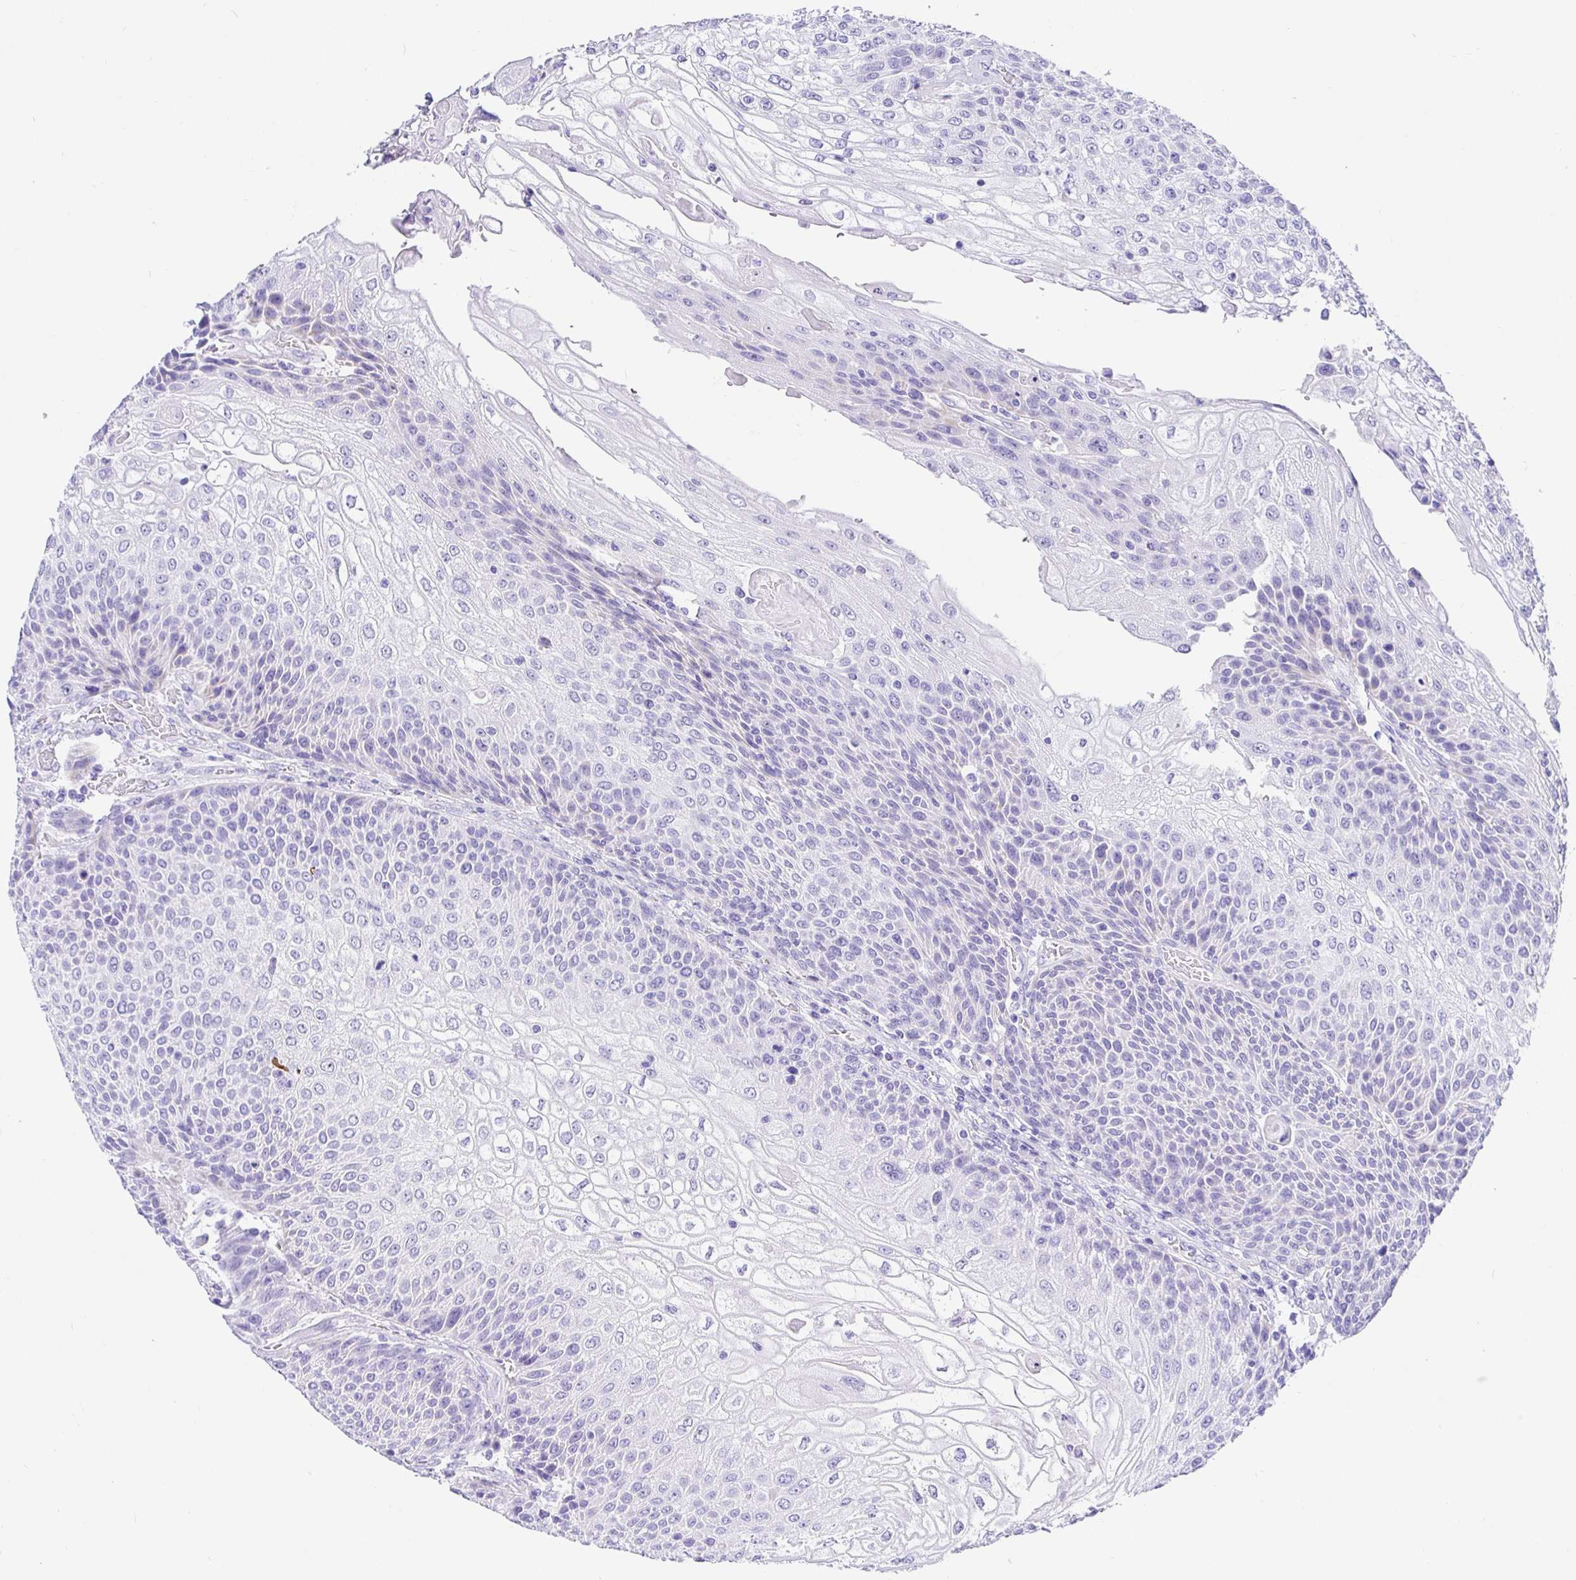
{"staining": {"intensity": "negative", "quantity": "none", "location": "none"}, "tissue": "urothelial cancer", "cell_type": "Tumor cells", "image_type": "cancer", "snomed": [{"axis": "morphology", "description": "Urothelial carcinoma, High grade"}, {"axis": "topography", "description": "Urinary bladder"}], "caption": "DAB (3,3'-diaminobenzidine) immunohistochemical staining of urothelial cancer exhibits no significant staining in tumor cells. (Stains: DAB immunohistochemistry (IHC) with hematoxylin counter stain, Microscopy: brightfield microscopy at high magnification).", "gene": "PRAMEF19", "patient": {"sex": "female", "age": 70}}